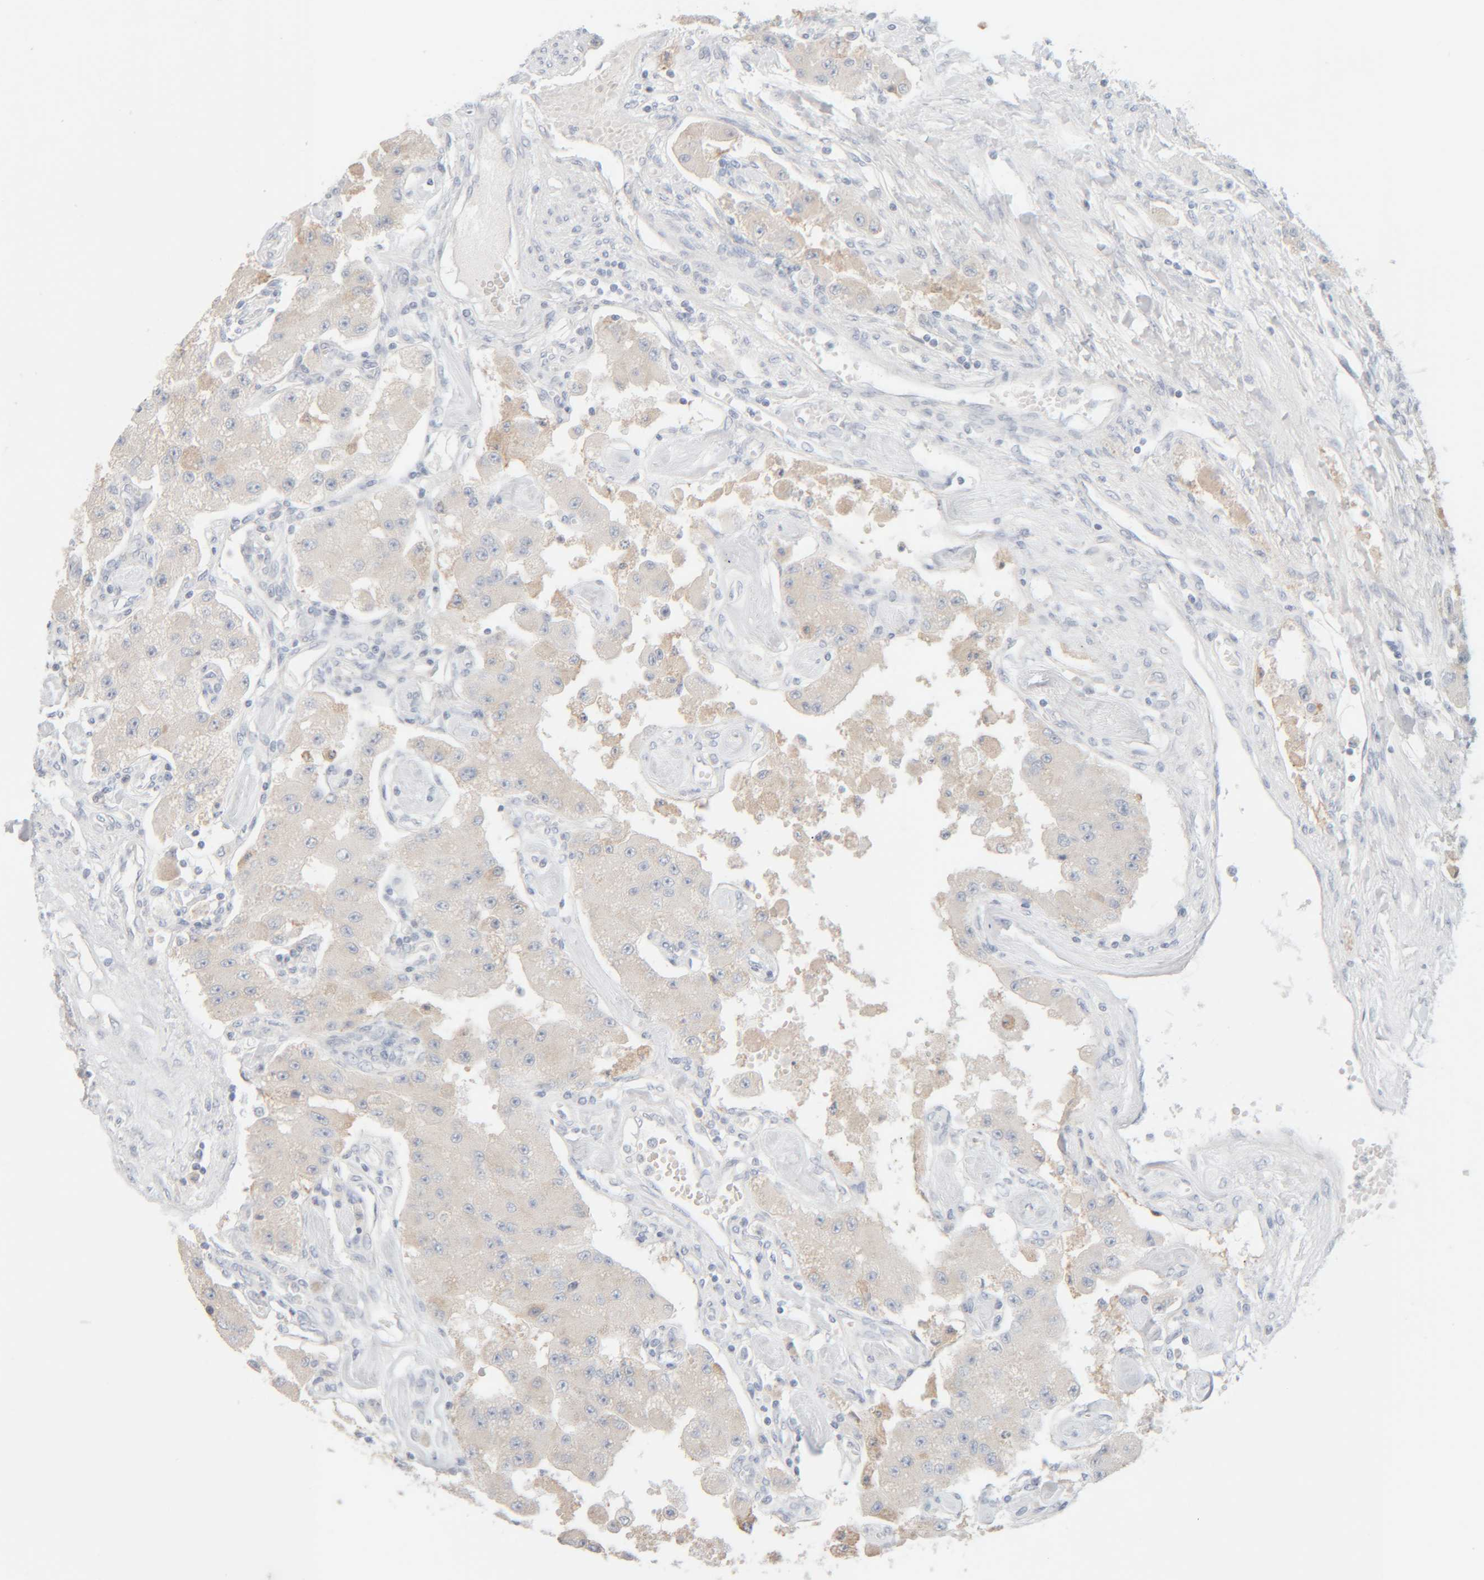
{"staining": {"intensity": "weak", "quantity": "<25%", "location": "cytoplasmic/membranous"}, "tissue": "carcinoid", "cell_type": "Tumor cells", "image_type": "cancer", "snomed": [{"axis": "morphology", "description": "Carcinoid, malignant, NOS"}, {"axis": "topography", "description": "Pancreas"}], "caption": "This is a histopathology image of immunohistochemistry (IHC) staining of malignant carcinoid, which shows no expression in tumor cells.", "gene": "RIDA", "patient": {"sex": "male", "age": 41}}